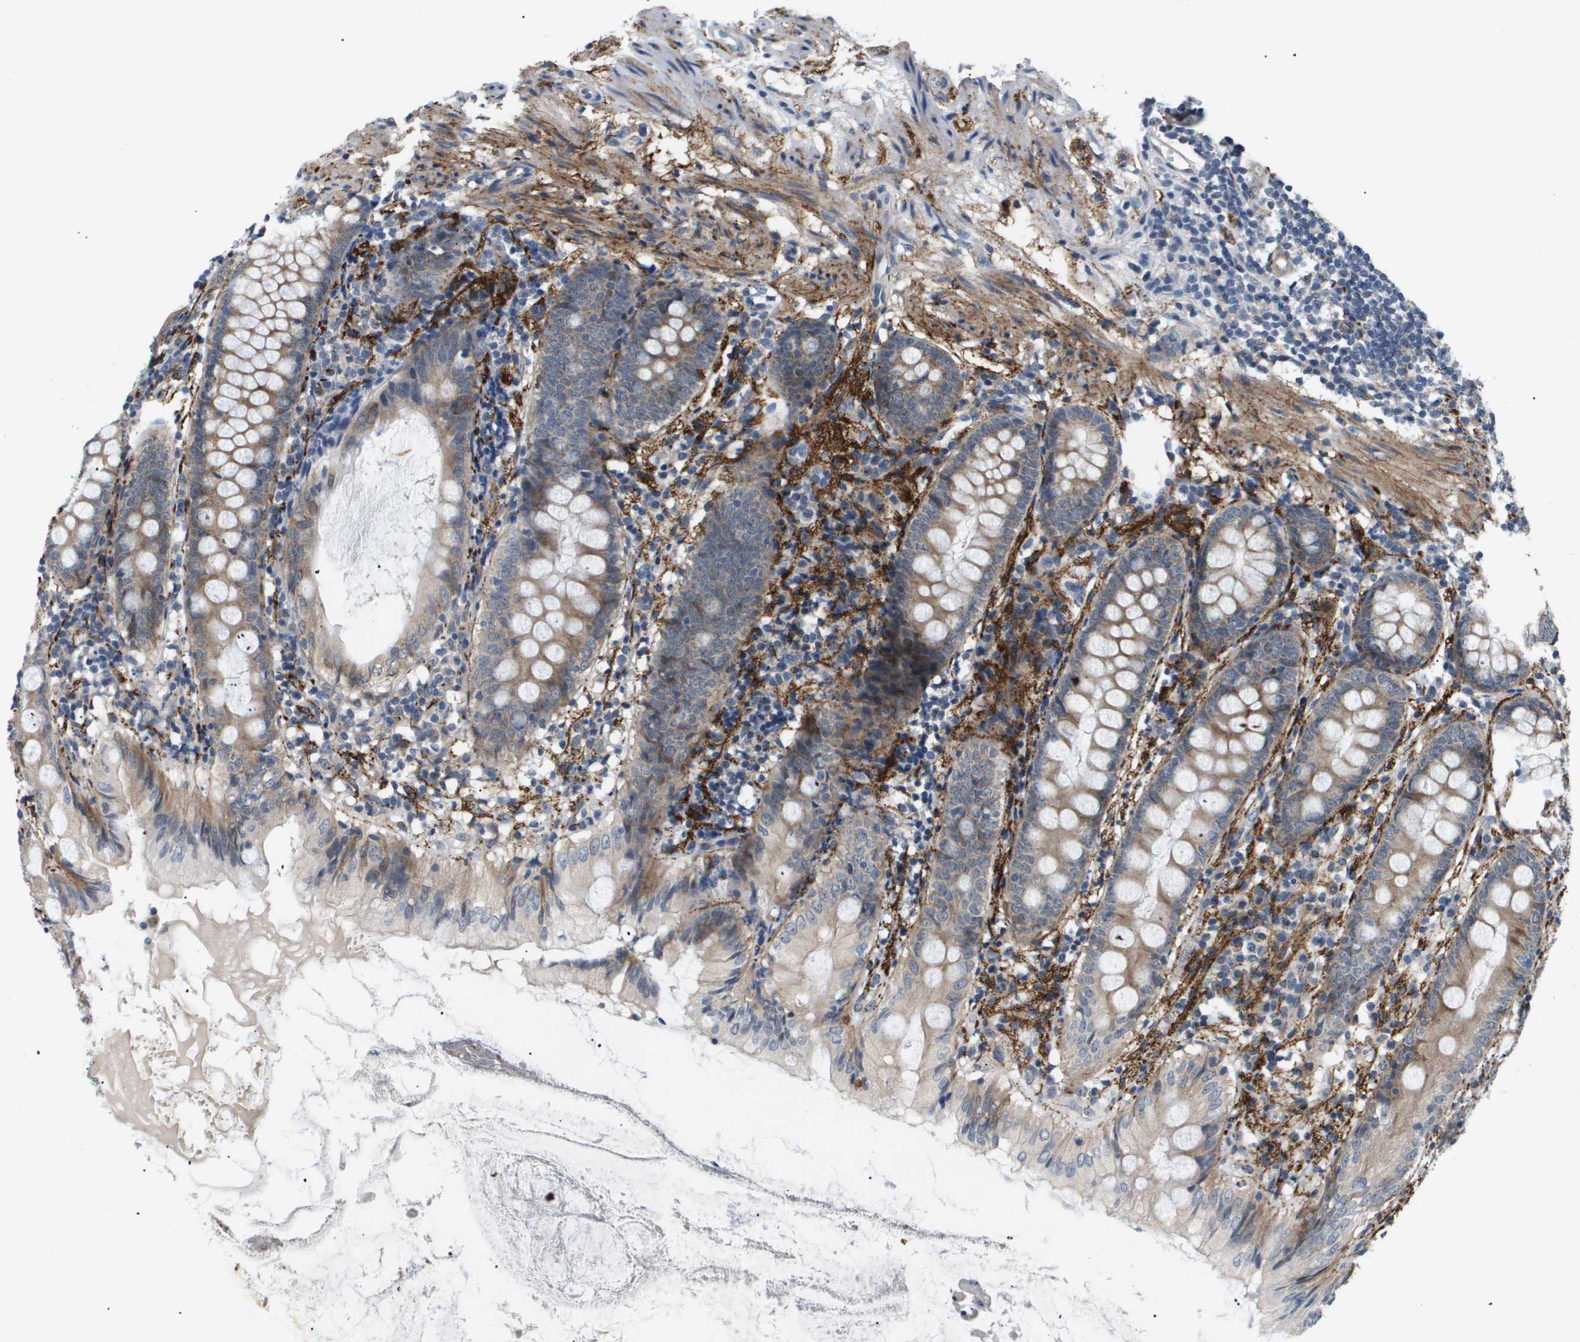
{"staining": {"intensity": "moderate", "quantity": ">75%", "location": "cytoplasmic/membranous"}, "tissue": "appendix", "cell_type": "Glandular cells", "image_type": "normal", "snomed": [{"axis": "morphology", "description": "Normal tissue, NOS"}, {"axis": "topography", "description": "Appendix"}], "caption": "Immunohistochemical staining of benign appendix displays moderate cytoplasmic/membranous protein expression in approximately >75% of glandular cells.", "gene": "OTUD5", "patient": {"sex": "female", "age": 77}}